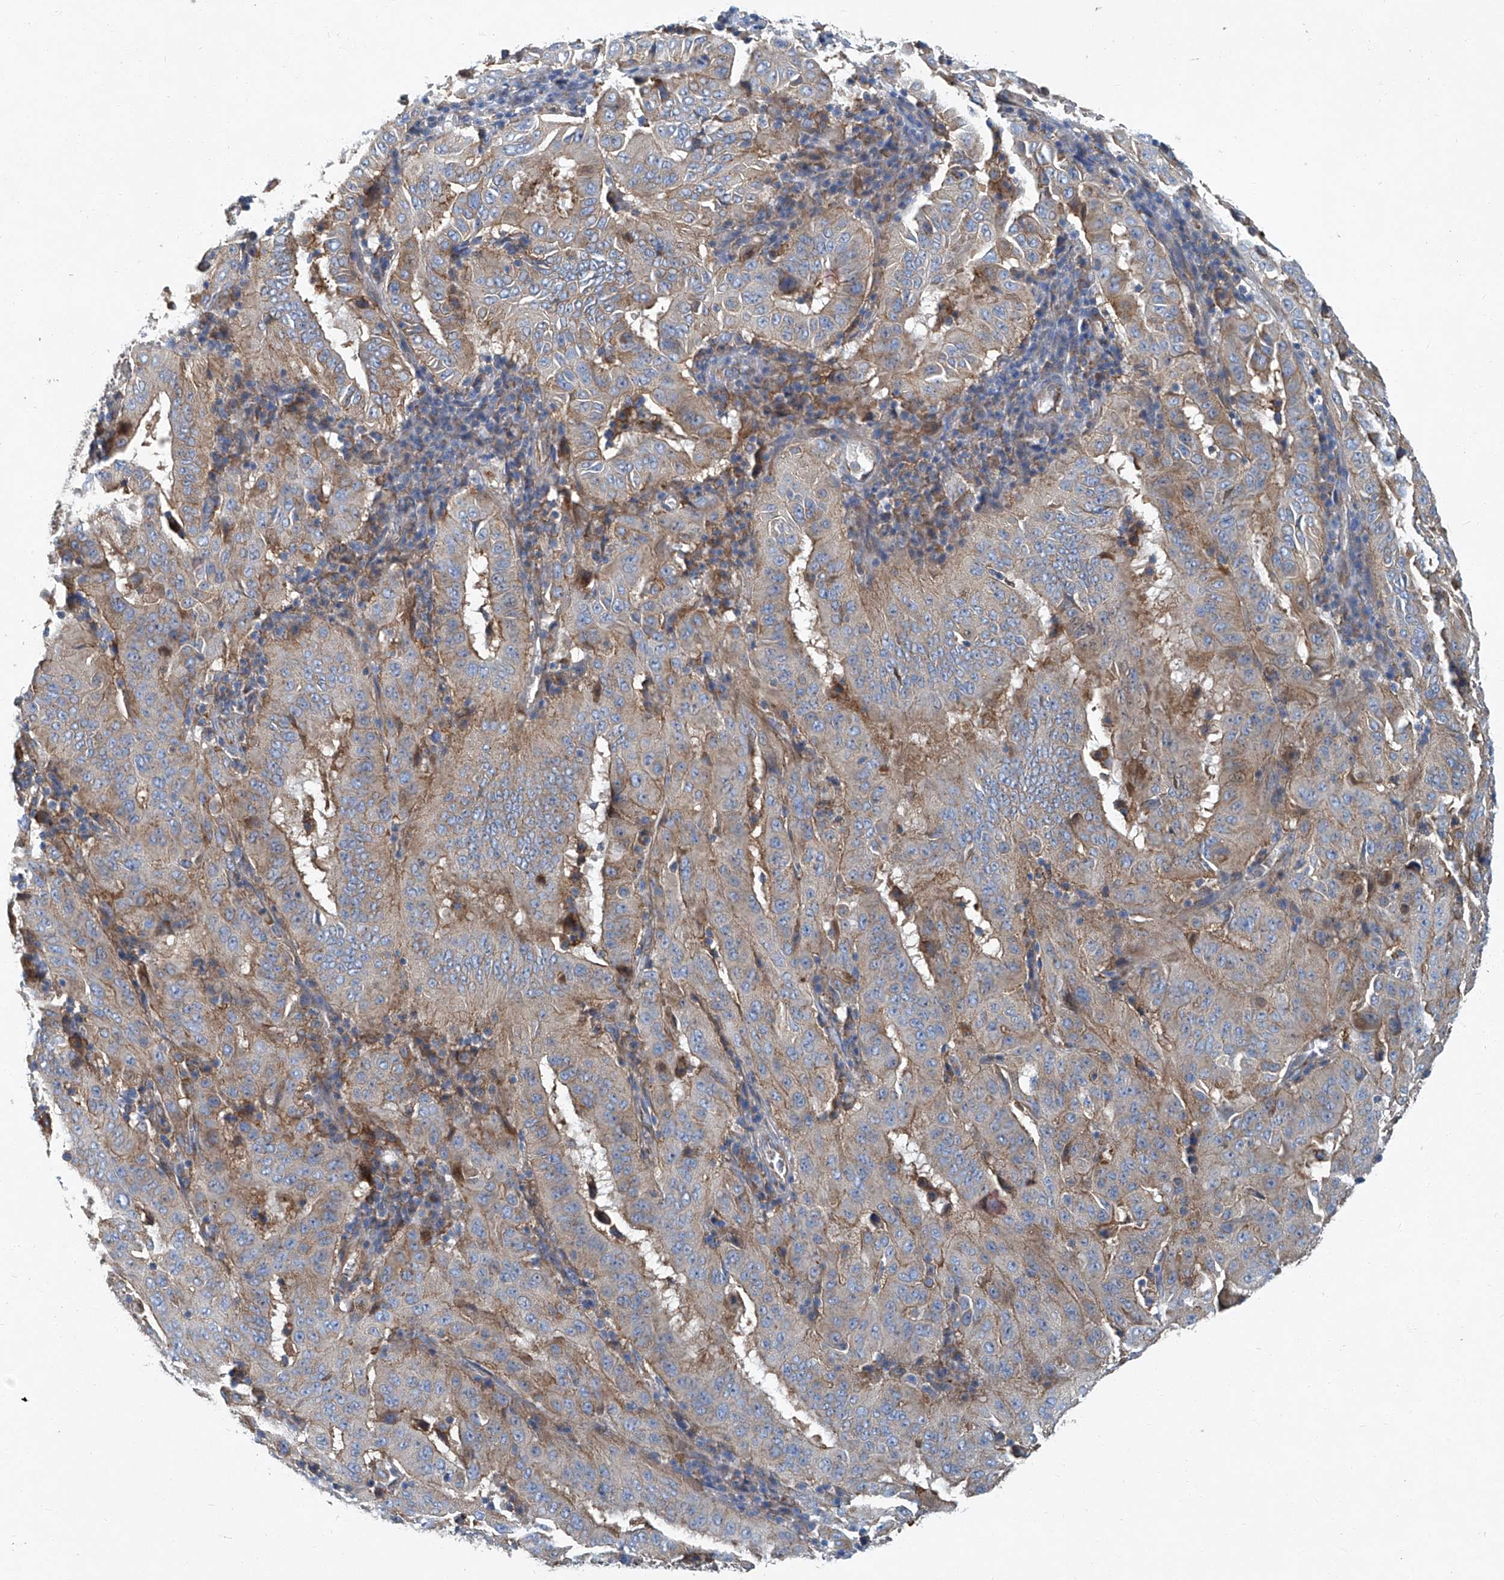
{"staining": {"intensity": "weak", "quantity": "<25%", "location": "cytoplasmic/membranous"}, "tissue": "pancreatic cancer", "cell_type": "Tumor cells", "image_type": "cancer", "snomed": [{"axis": "morphology", "description": "Adenocarcinoma, NOS"}, {"axis": "topography", "description": "Pancreas"}], "caption": "A photomicrograph of human pancreatic cancer (adenocarcinoma) is negative for staining in tumor cells.", "gene": "PIGH", "patient": {"sex": "male", "age": 63}}